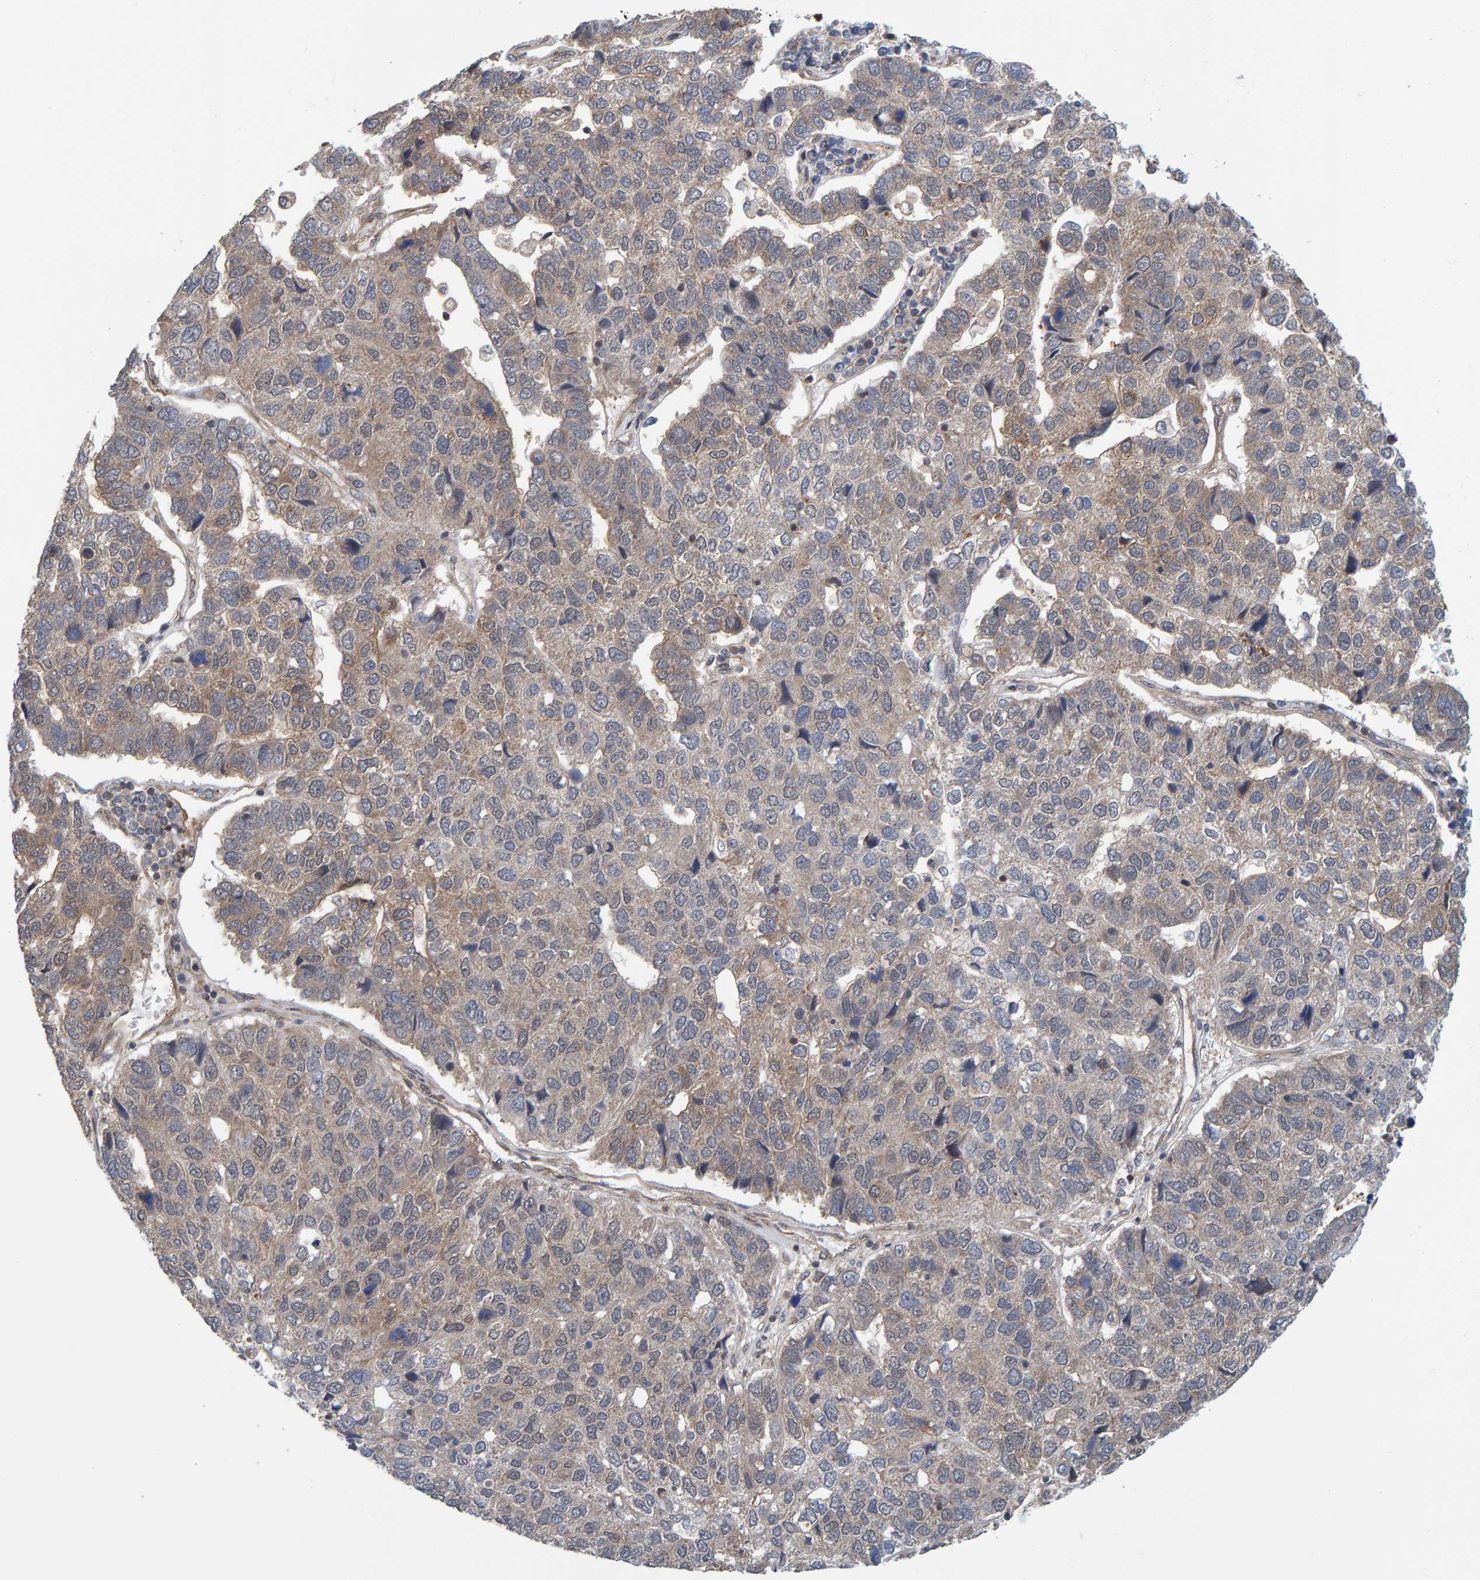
{"staining": {"intensity": "weak", "quantity": "25%-75%", "location": "cytoplasmic/membranous"}, "tissue": "pancreatic cancer", "cell_type": "Tumor cells", "image_type": "cancer", "snomed": [{"axis": "morphology", "description": "Adenocarcinoma, NOS"}, {"axis": "topography", "description": "Pancreas"}], "caption": "High-power microscopy captured an IHC histopathology image of pancreatic cancer (adenocarcinoma), revealing weak cytoplasmic/membranous expression in about 25%-75% of tumor cells.", "gene": "SCRN2", "patient": {"sex": "female", "age": 61}}